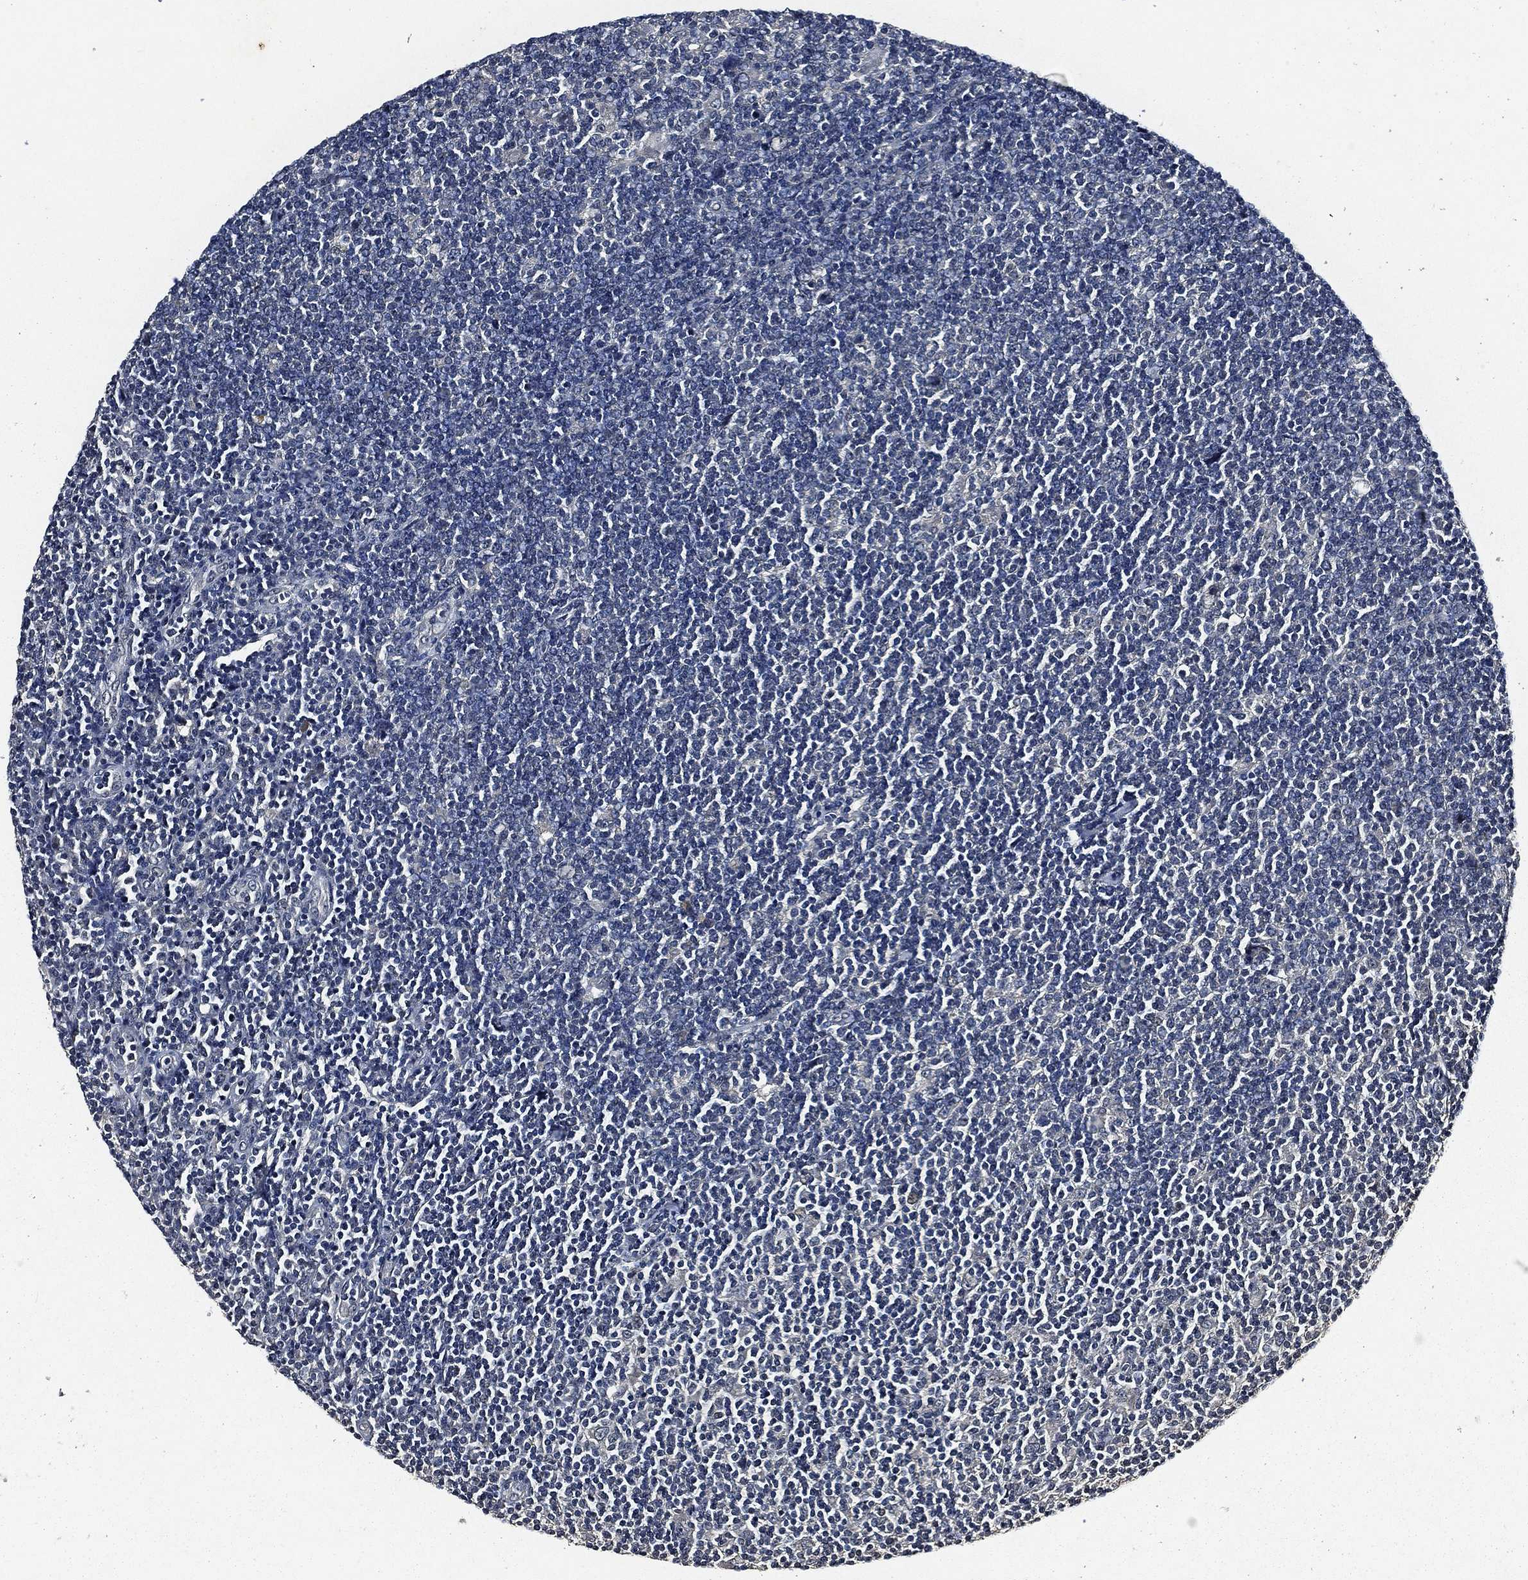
{"staining": {"intensity": "negative", "quantity": "none", "location": "none"}, "tissue": "lymphoma", "cell_type": "Tumor cells", "image_type": "cancer", "snomed": [{"axis": "morphology", "description": "Hodgkin's disease, NOS"}, {"axis": "topography", "description": "Lymph node"}], "caption": "Human lymphoma stained for a protein using immunohistochemistry (IHC) demonstrates no positivity in tumor cells.", "gene": "ESR2", "patient": {"sex": "male", "age": 40}}